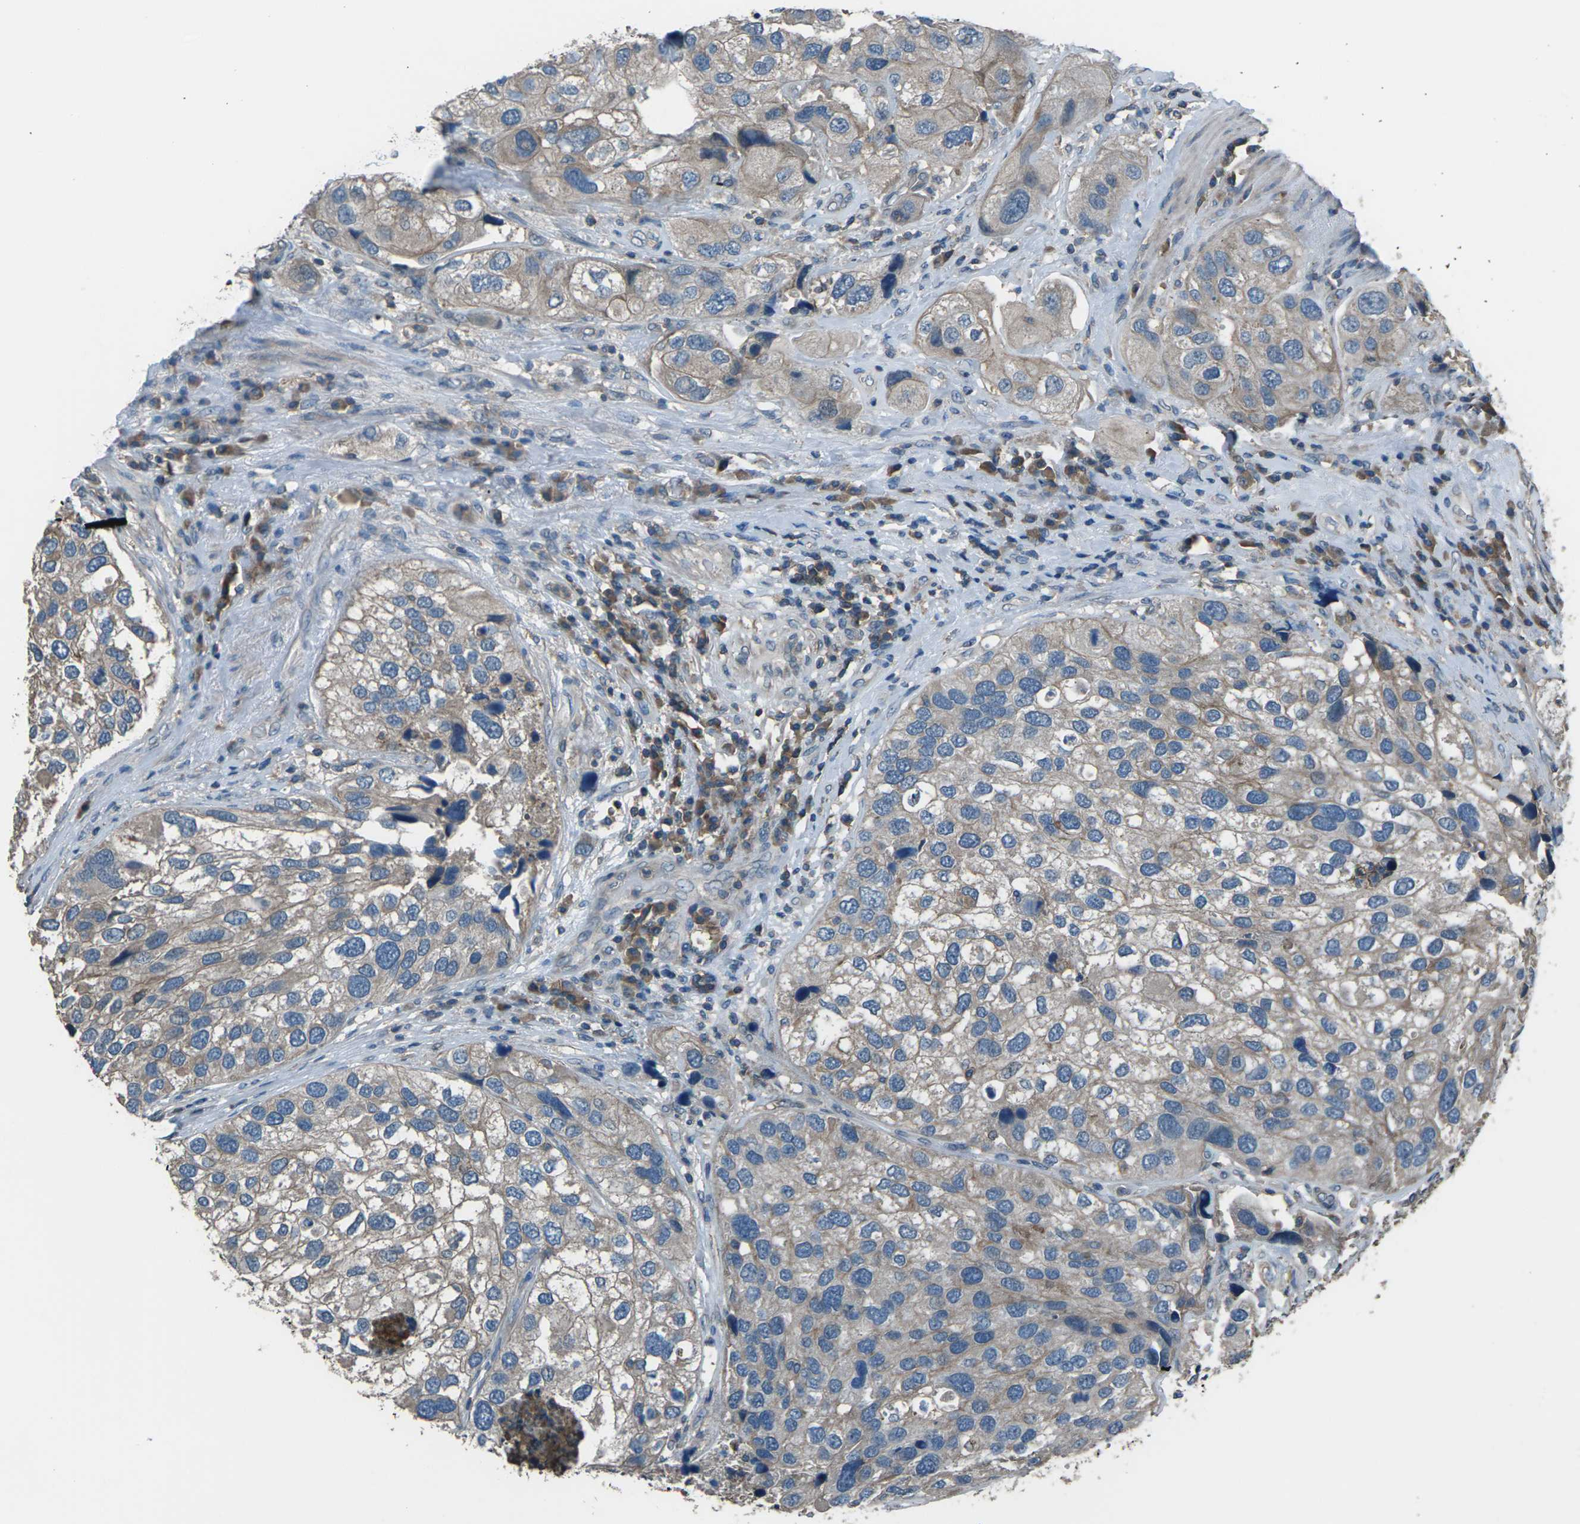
{"staining": {"intensity": "weak", "quantity": ">75%", "location": "cytoplasmic/membranous"}, "tissue": "urothelial cancer", "cell_type": "Tumor cells", "image_type": "cancer", "snomed": [{"axis": "morphology", "description": "Urothelial carcinoma, High grade"}, {"axis": "topography", "description": "Urinary bladder"}], "caption": "This photomicrograph reveals immunohistochemistry staining of human urothelial cancer, with low weak cytoplasmic/membranous positivity in about >75% of tumor cells.", "gene": "CMTM4", "patient": {"sex": "female", "age": 64}}